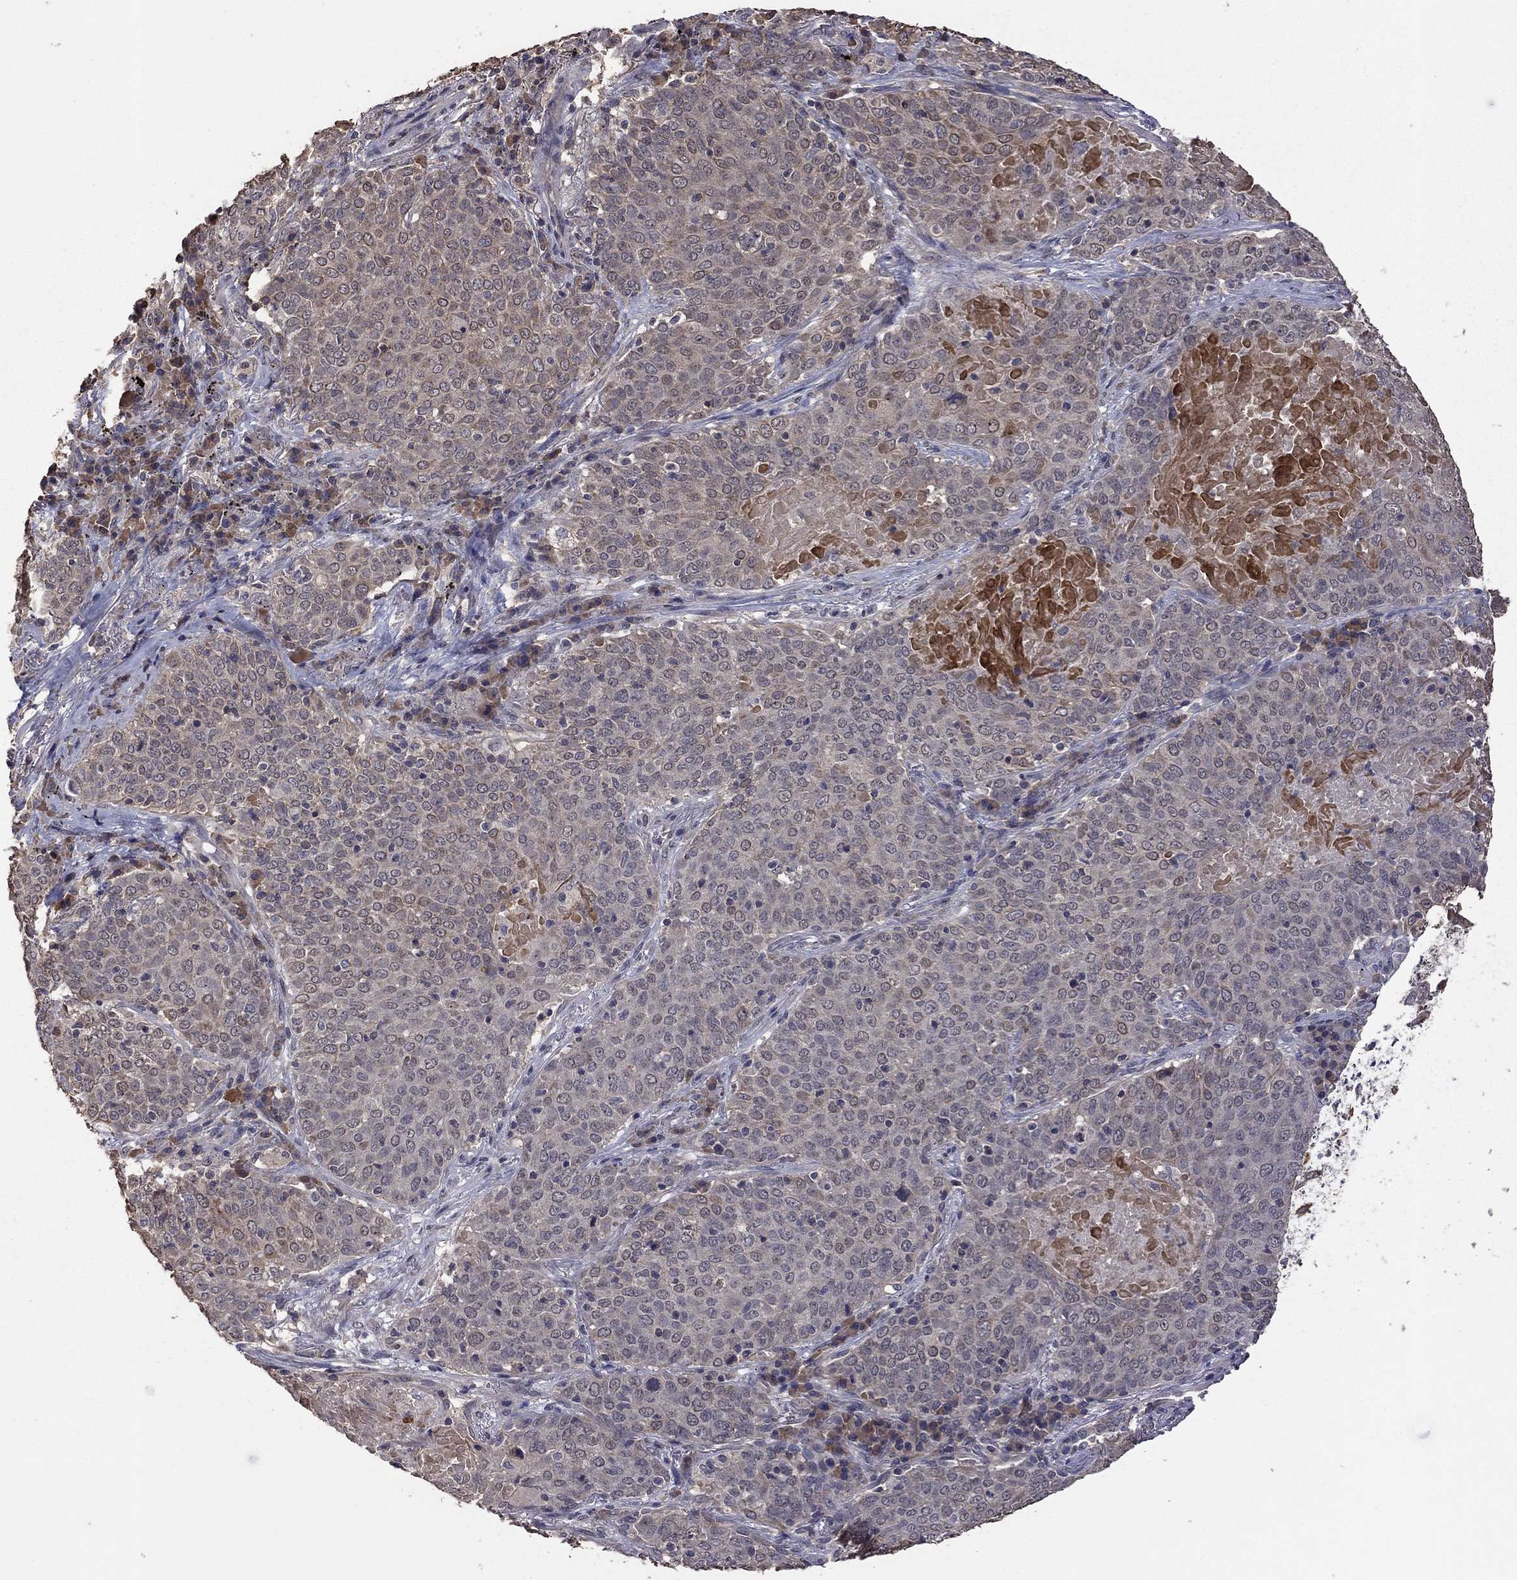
{"staining": {"intensity": "weak", "quantity": "25%-75%", "location": "cytoplasmic/membranous"}, "tissue": "lung cancer", "cell_type": "Tumor cells", "image_type": "cancer", "snomed": [{"axis": "morphology", "description": "Squamous cell carcinoma, NOS"}, {"axis": "topography", "description": "Lung"}], "caption": "Immunohistochemical staining of human squamous cell carcinoma (lung) displays low levels of weak cytoplasmic/membranous protein staining in approximately 25%-75% of tumor cells.", "gene": "TSNARE1", "patient": {"sex": "male", "age": 82}}